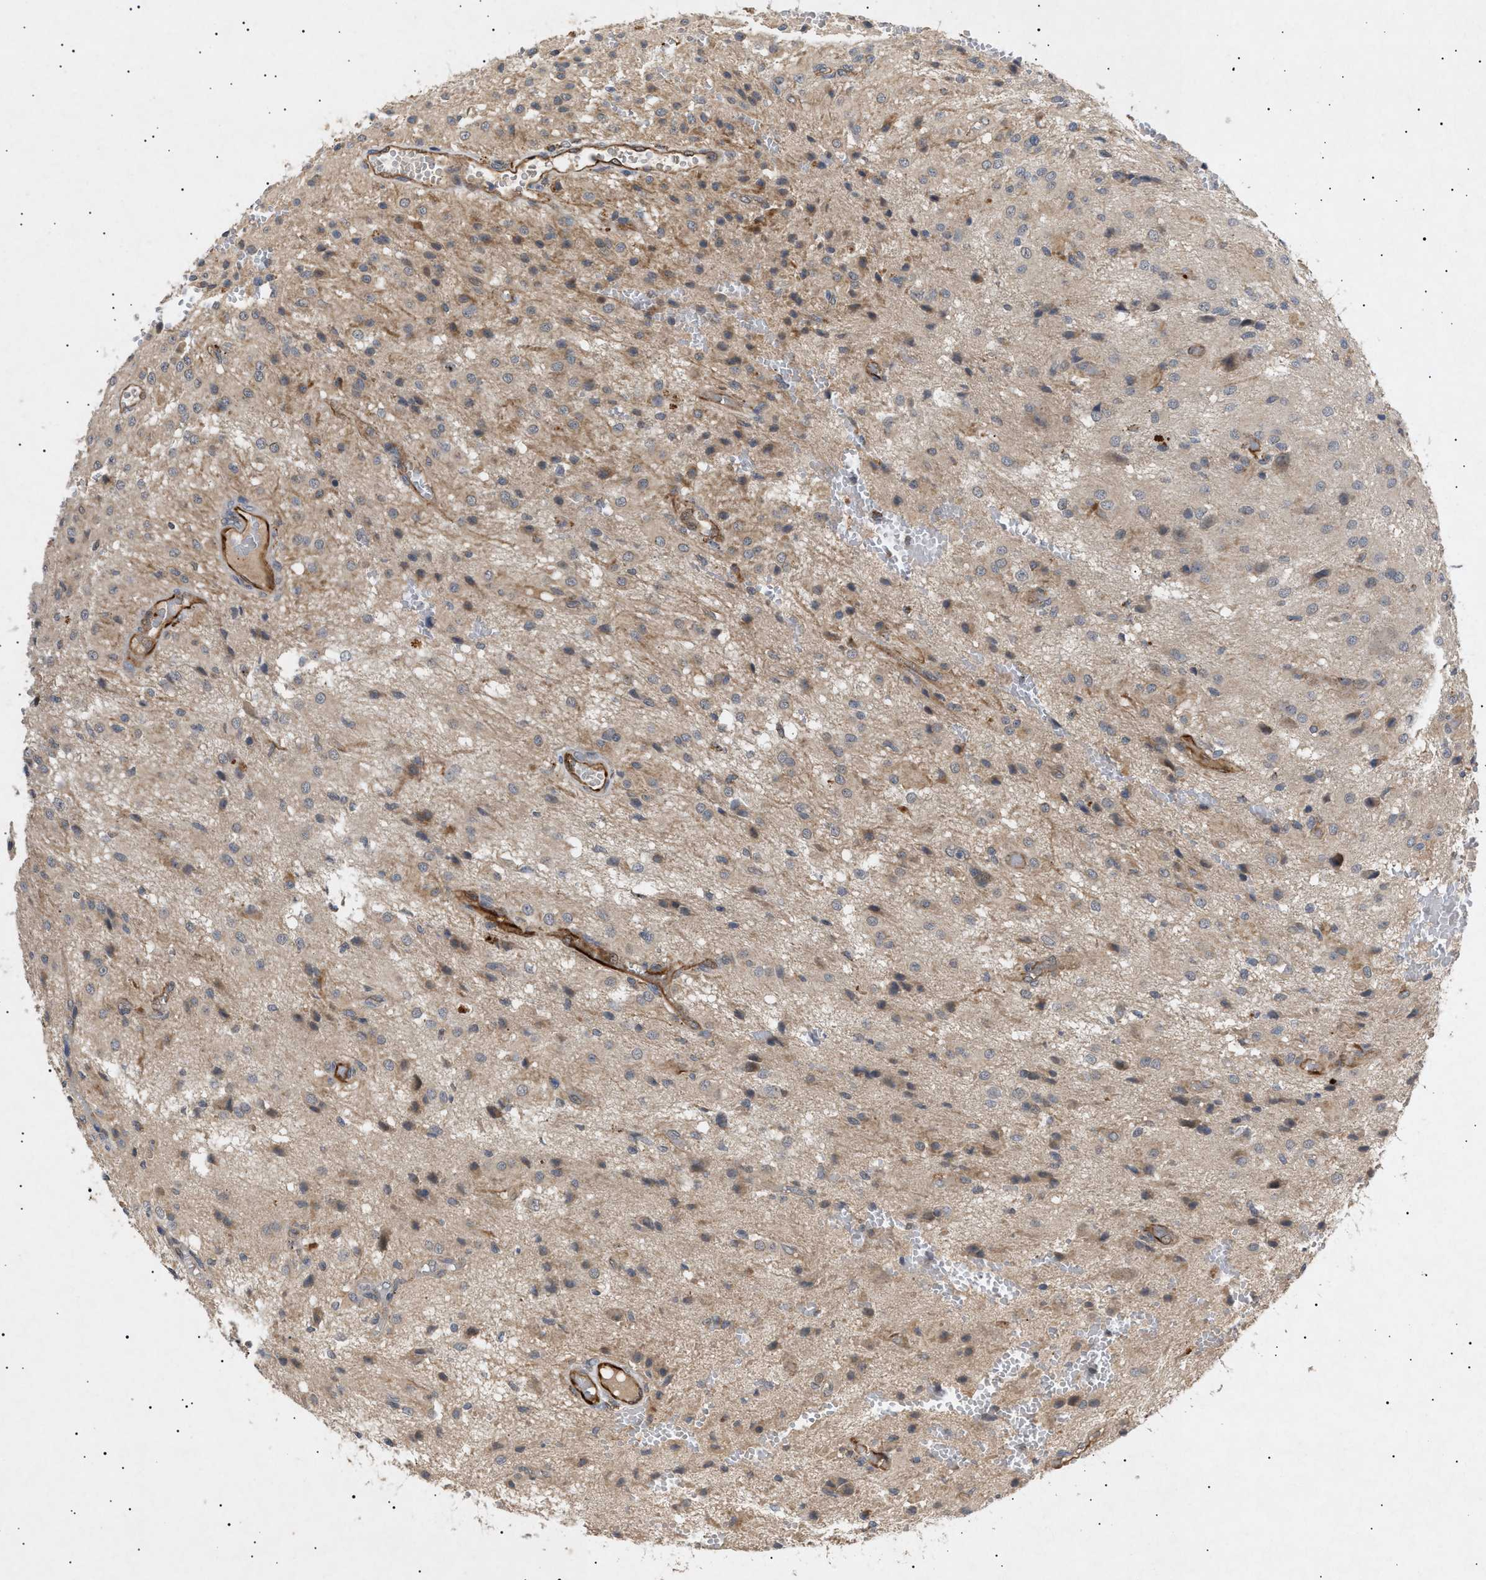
{"staining": {"intensity": "weak", "quantity": "25%-75%", "location": "cytoplasmic/membranous"}, "tissue": "glioma", "cell_type": "Tumor cells", "image_type": "cancer", "snomed": [{"axis": "morphology", "description": "Glioma, malignant, High grade"}, {"axis": "topography", "description": "Brain"}], "caption": "This image reveals immunohistochemistry (IHC) staining of high-grade glioma (malignant), with low weak cytoplasmic/membranous staining in approximately 25%-75% of tumor cells.", "gene": "SIRT5", "patient": {"sex": "female", "age": 59}}